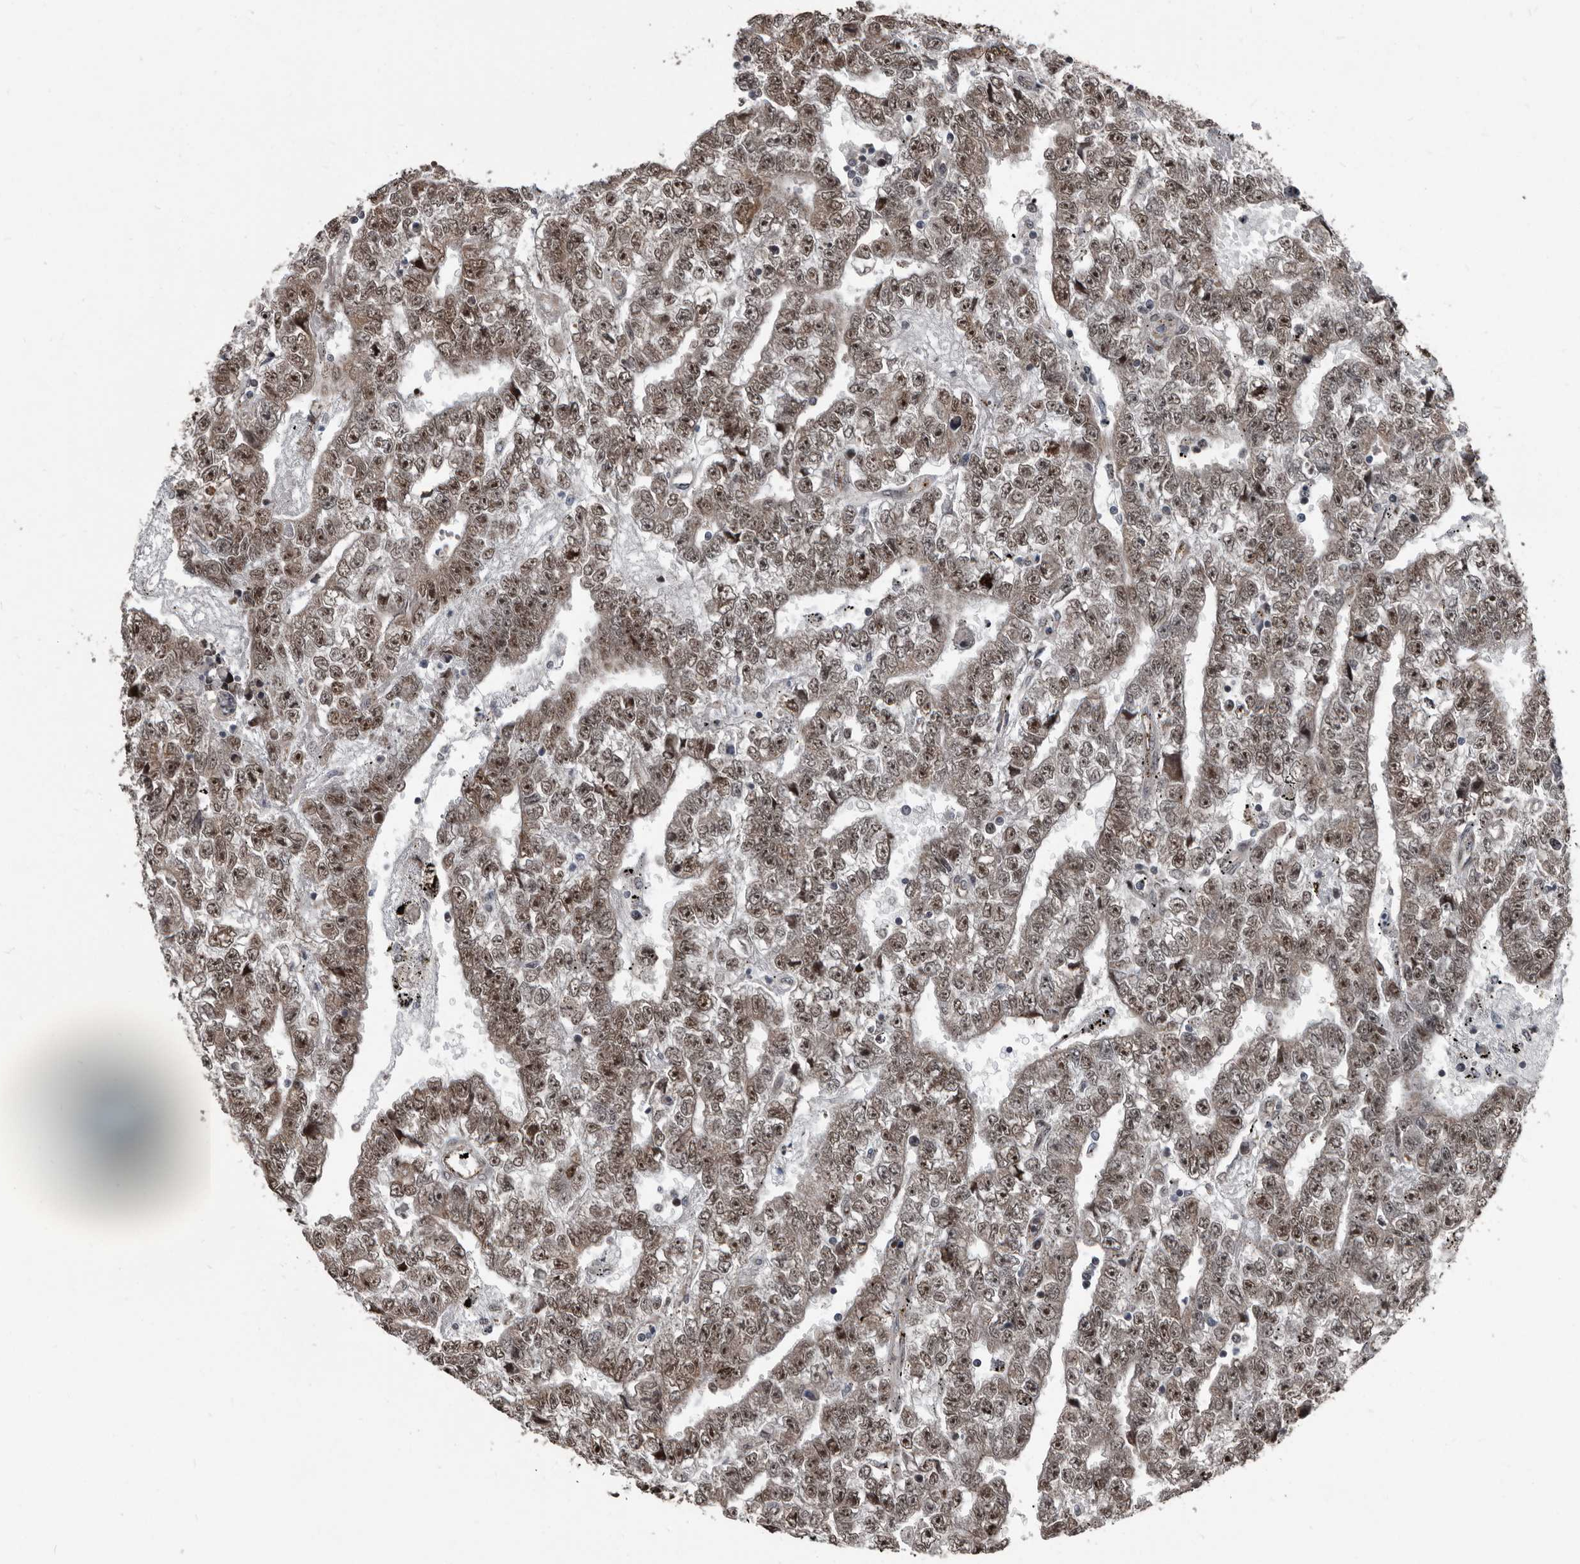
{"staining": {"intensity": "moderate", "quantity": ">75%", "location": "nuclear"}, "tissue": "testis cancer", "cell_type": "Tumor cells", "image_type": "cancer", "snomed": [{"axis": "morphology", "description": "Carcinoma, Embryonal, NOS"}, {"axis": "topography", "description": "Testis"}], "caption": "Tumor cells show medium levels of moderate nuclear positivity in approximately >75% of cells in testis embryonal carcinoma.", "gene": "CHD1L", "patient": {"sex": "male", "age": 25}}